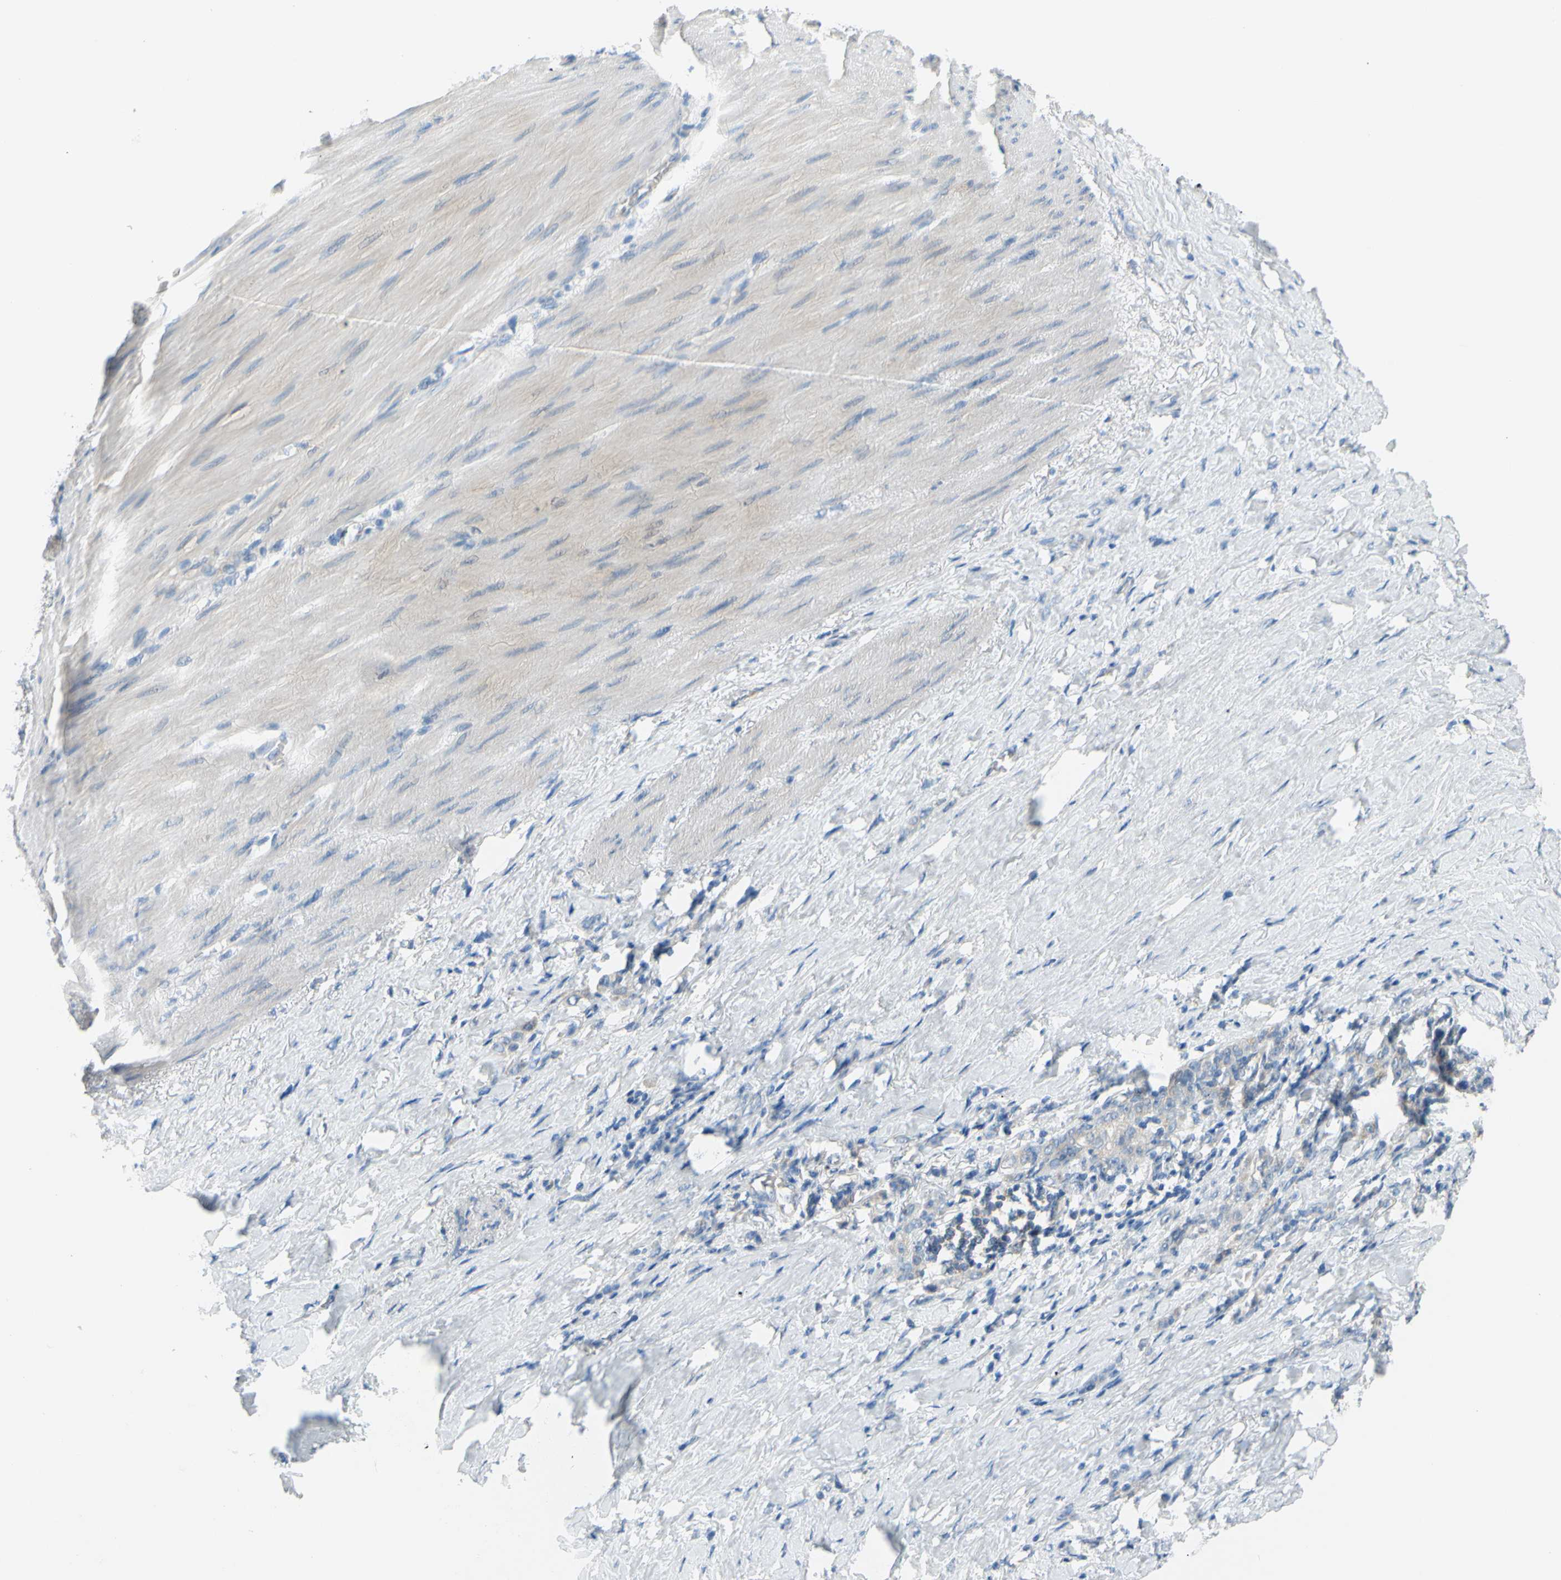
{"staining": {"intensity": "weak", "quantity": "<25%", "location": "cytoplasmic/membranous"}, "tissue": "stomach cancer", "cell_type": "Tumor cells", "image_type": "cancer", "snomed": [{"axis": "morphology", "description": "Adenocarcinoma, NOS"}, {"axis": "topography", "description": "Stomach"}], "caption": "Image shows no significant protein expression in tumor cells of stomach cancer. Brightfield microscopy of immunohistochemistry (IHC) stained with DAB (3,3'-diaminobenzidine) (brown) and hematoxylin (blue), captured at high magnification.", "gene": "FRMD4B", "patient": {"sex": "male", "age": 82}}